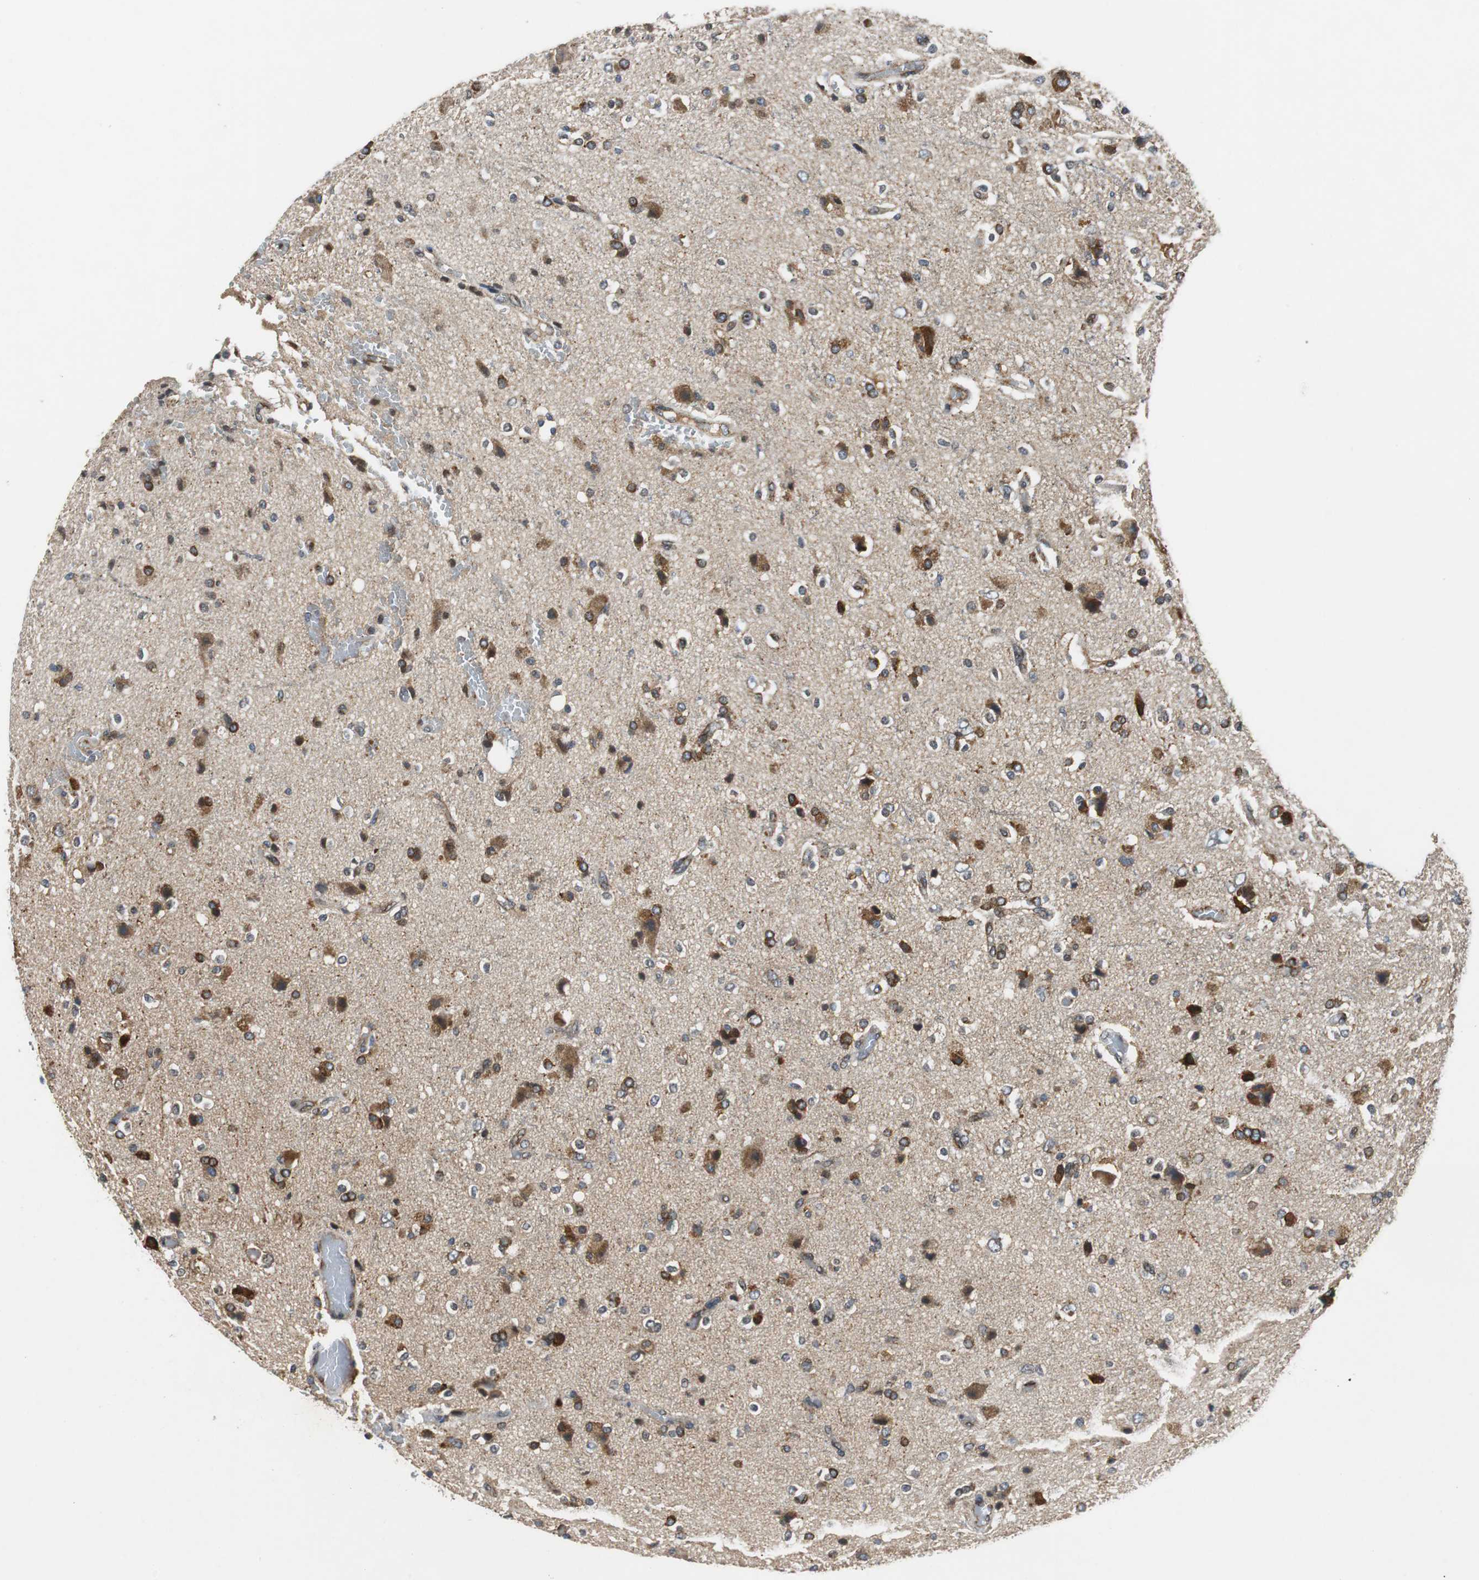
{"staining": {"intensity": "moderate", "quantity": ">75%", "location": "cytoplasmic/membranous"}, "tissue": "glioma", "cell_type": "Tumor cells", "image_type": "cancer", "snomed": [{"axis": "morphology", "description": "Glioma, malignant, High grade"}, {"axis": "topography", "description": "Brain"}], "caption": "This micrograph shows IHC staining of glioma, with medium moderate cytoplasmic/membranous expression in about >75% of tumor cells.", "gene": "ISCU", "patient": {"sex": "male", "age": 47}}